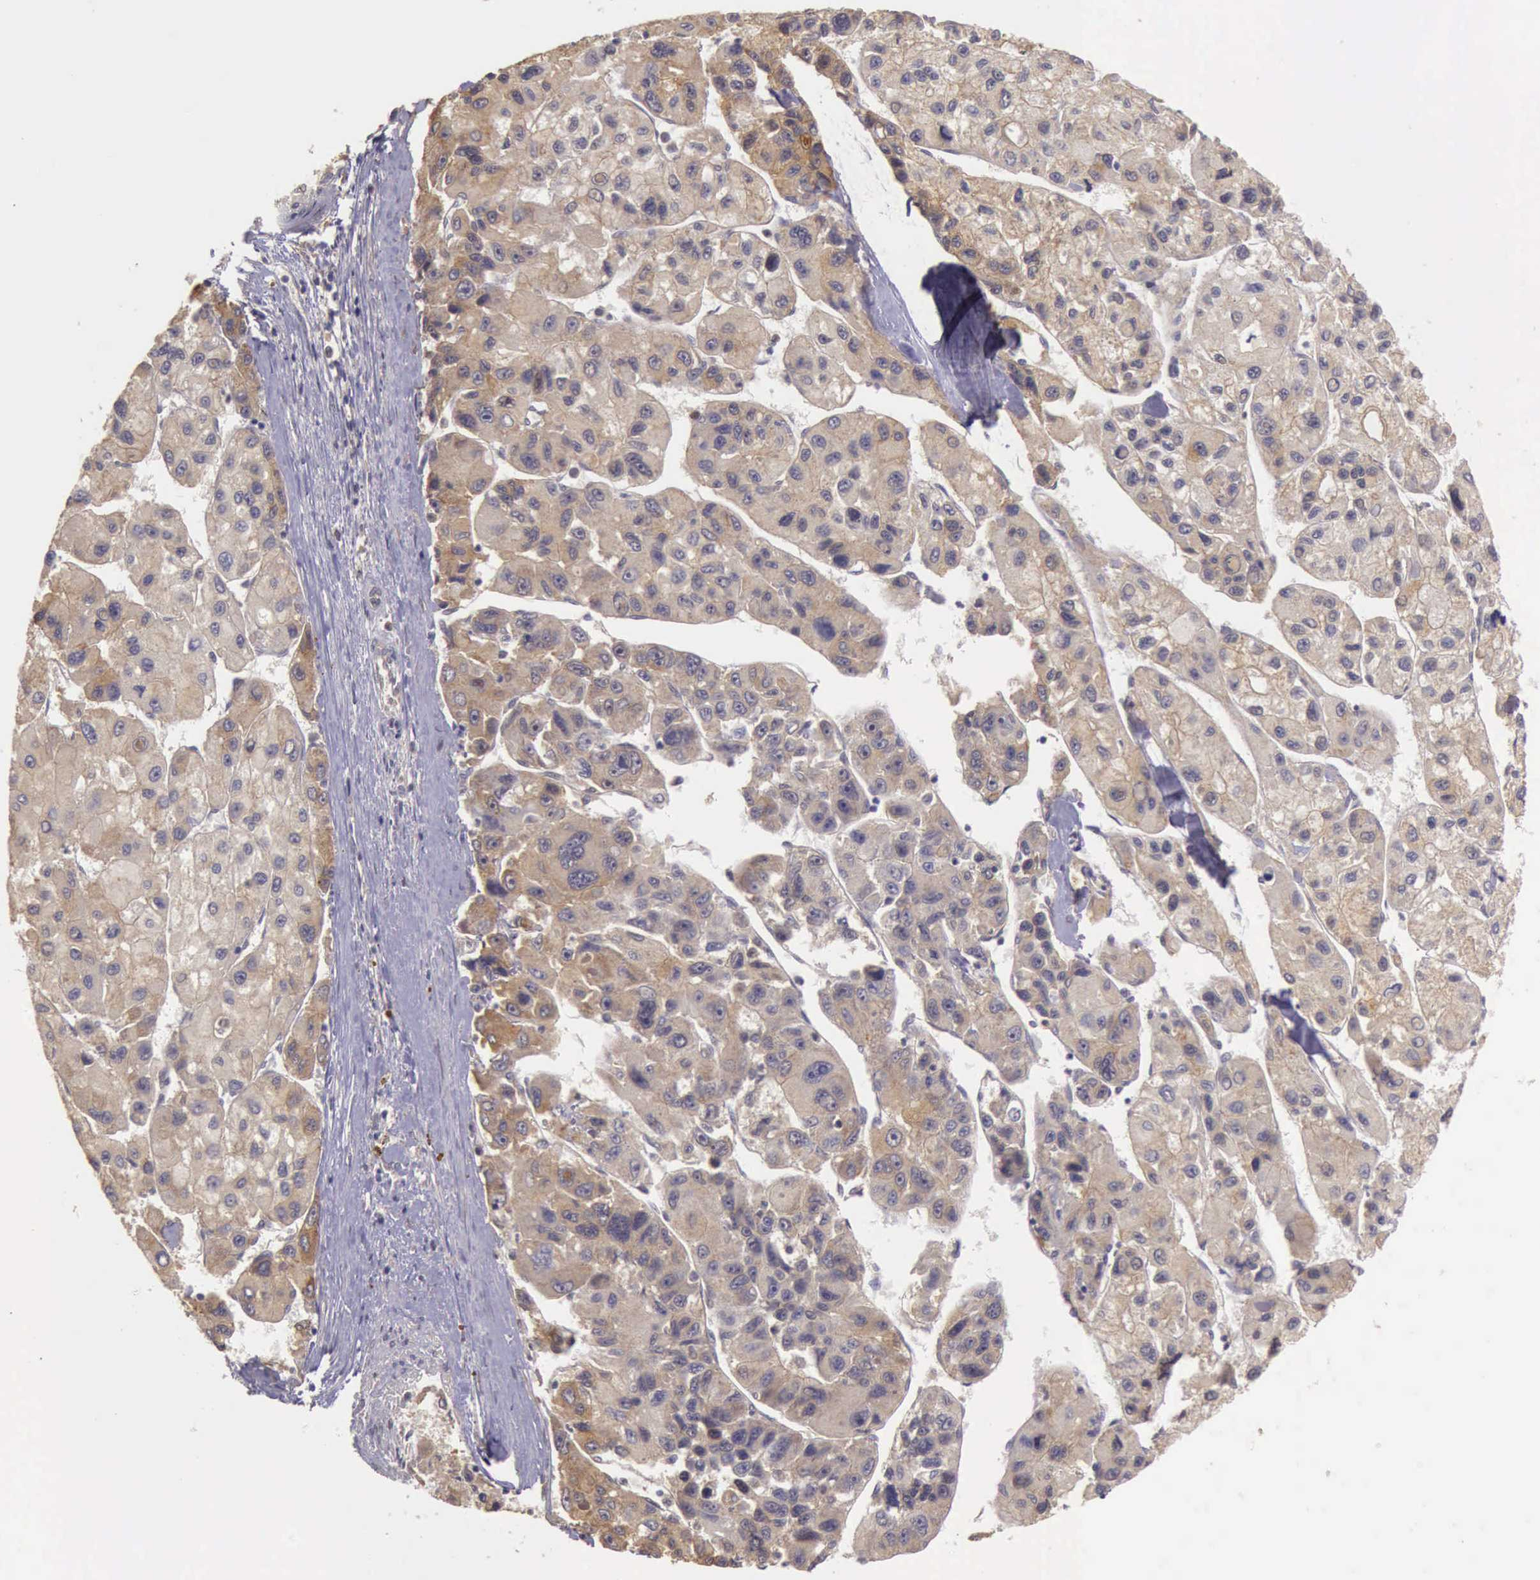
{"staining": {"intensity": "moderate", "quantity": ">75%", "location": "cytoplasmic/membranous"}, "tissue": "liver cancer", "cell_type": "Tumor cells", "image_type": "cancer", "snomed": [{"axis": "morphology", "description": "Carcinoma, Hepatocellular, NOS"}, {"axis": "topography", "description": "Liver"}], "caption": "Liver cancer was stained to show a protein in brown. There is medium levels of moderate cytoplasmic/membranous positivity in about >75% of tumor cells.", "gene": "EIF5", "patient": {"sex": "male", "age": 64}}